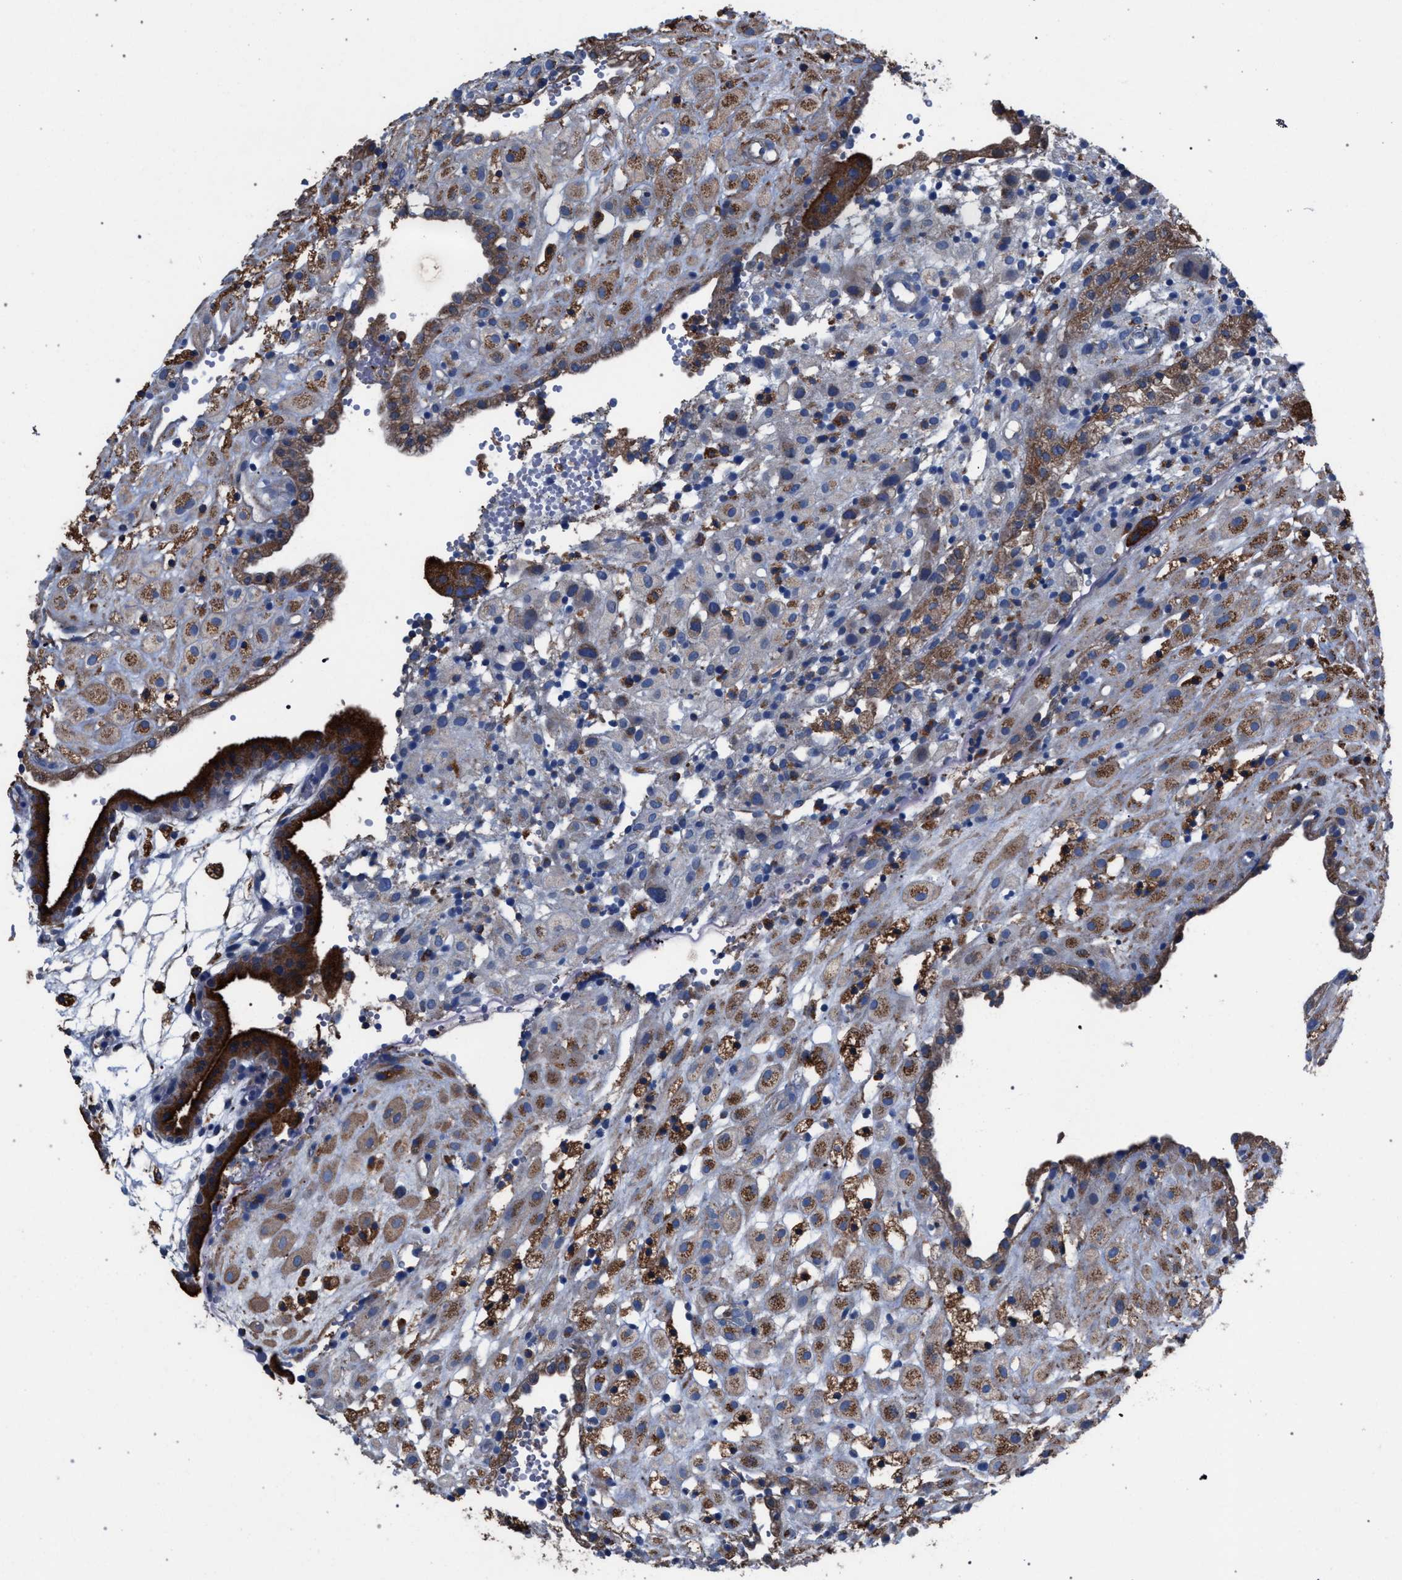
{"staining": {"intensity": "moderate", "quantity": "25%-75%", "location": "cytoplasmic/membranous"}, "tissue": "placenta", "cell_type": "Decidual cells", "image_type": "normal", "snomed": [{"axis": "morphology", "description": "Normal tissue, NOS"}, {"axis": "topography", "description": "Placenta"}], "caption": "Protein expression by immunohistochemistry (IHC) demonstrates moderate cytoplasmic/membranous staining in approximately 25%-75% of decidual cells in unremarkable placenta.", "gene": "ATP6V0A1", "patient": {"sex": "female", "age": 18}}